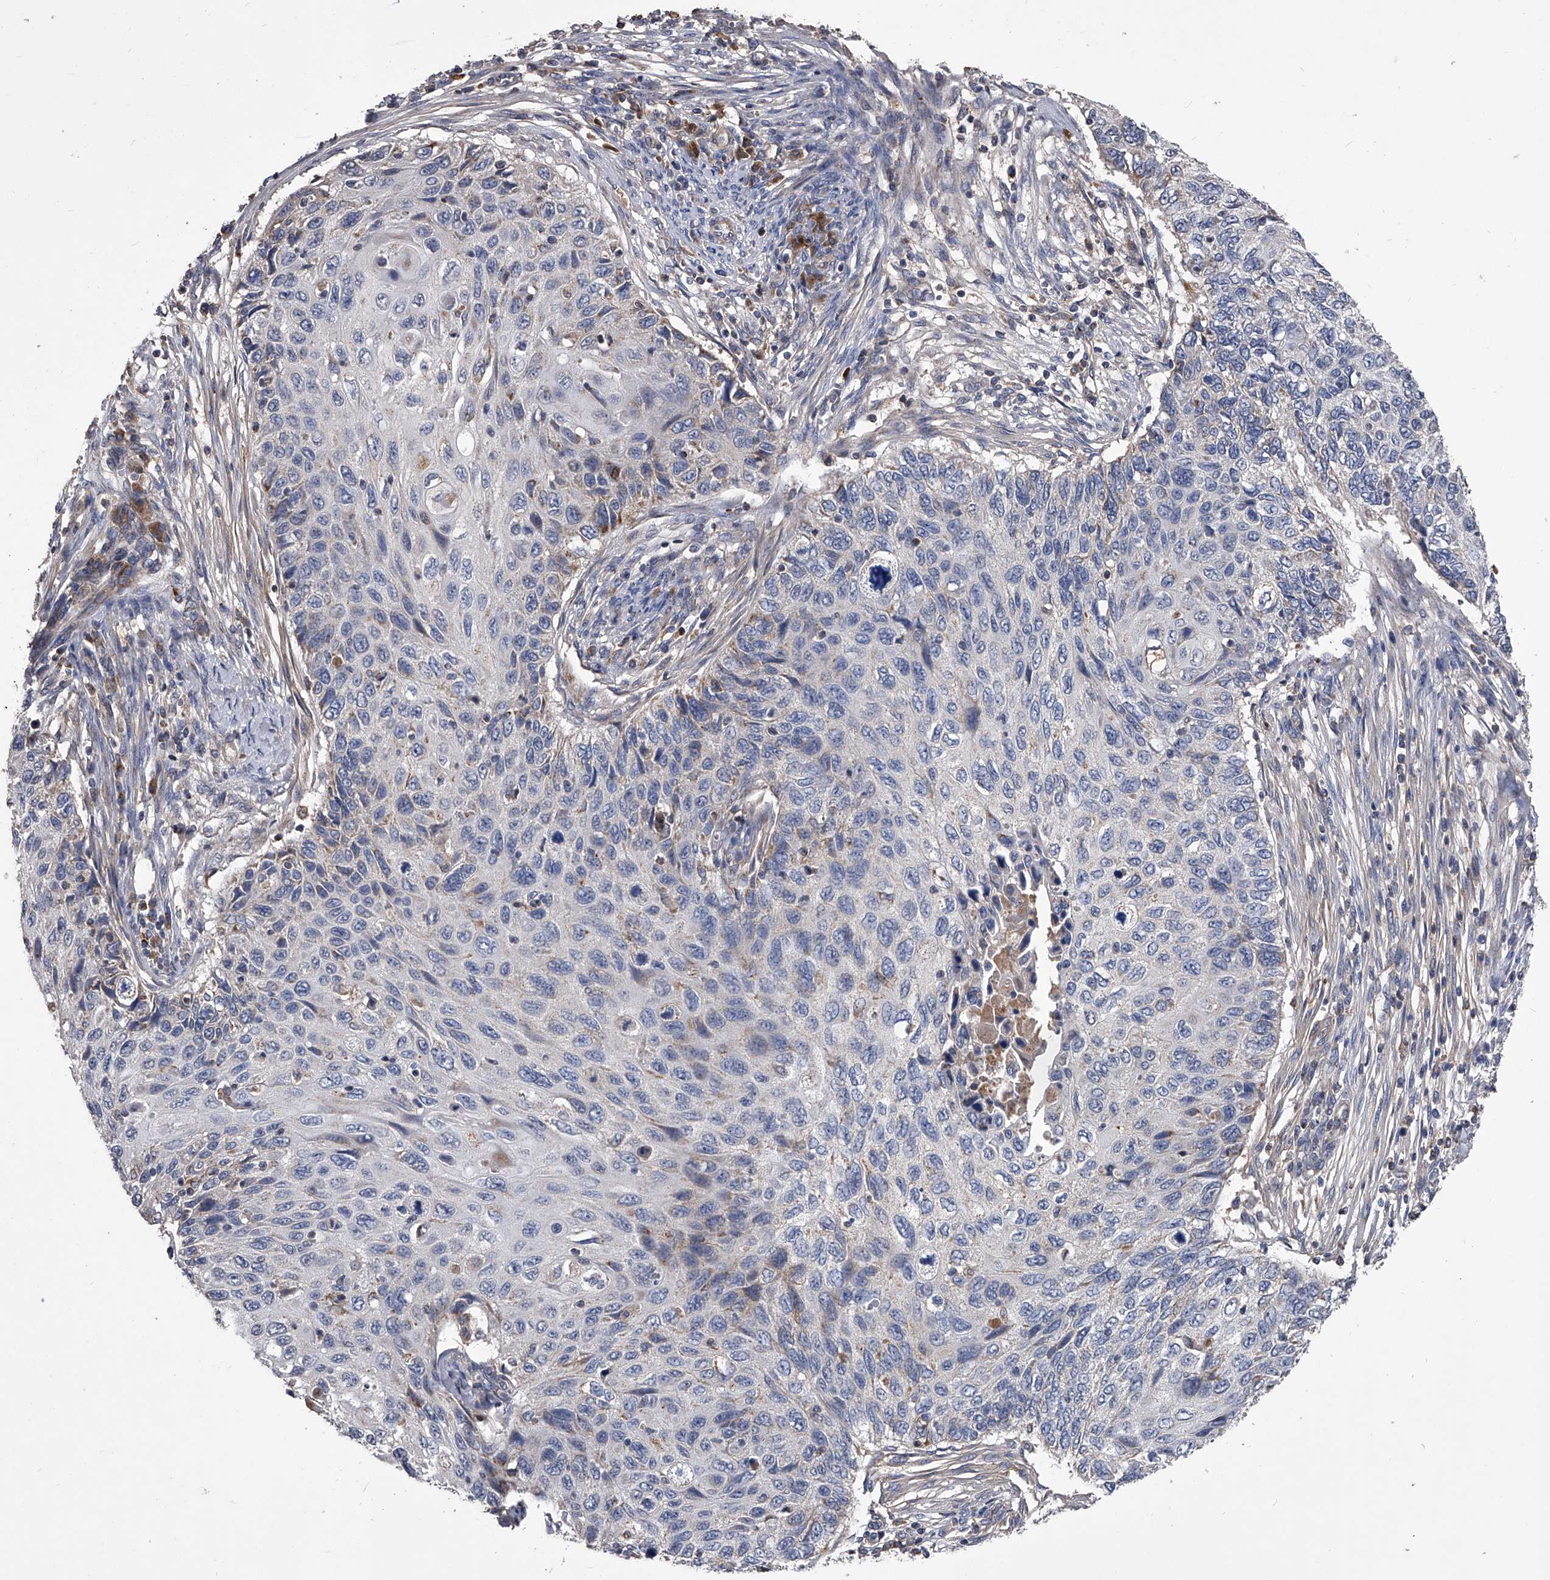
{"staining": {"intensity": "negative", "quantity": "none", "location": "none"}, "tissue": "cervical cancer", "cell_type": "Tumor cells", "image_type": "cancer", "snomed": [{"axis": "morphology", "description": "Squamous cell carcinoma, NOS"}, {"axis": "topography", "description": "Cervix"}], "caption": "Tumor cells show no significant expression in squamous cell carcinoma (cervical).", "gene": "NRP1", "patient": {"sex": "female", "age": 70}}